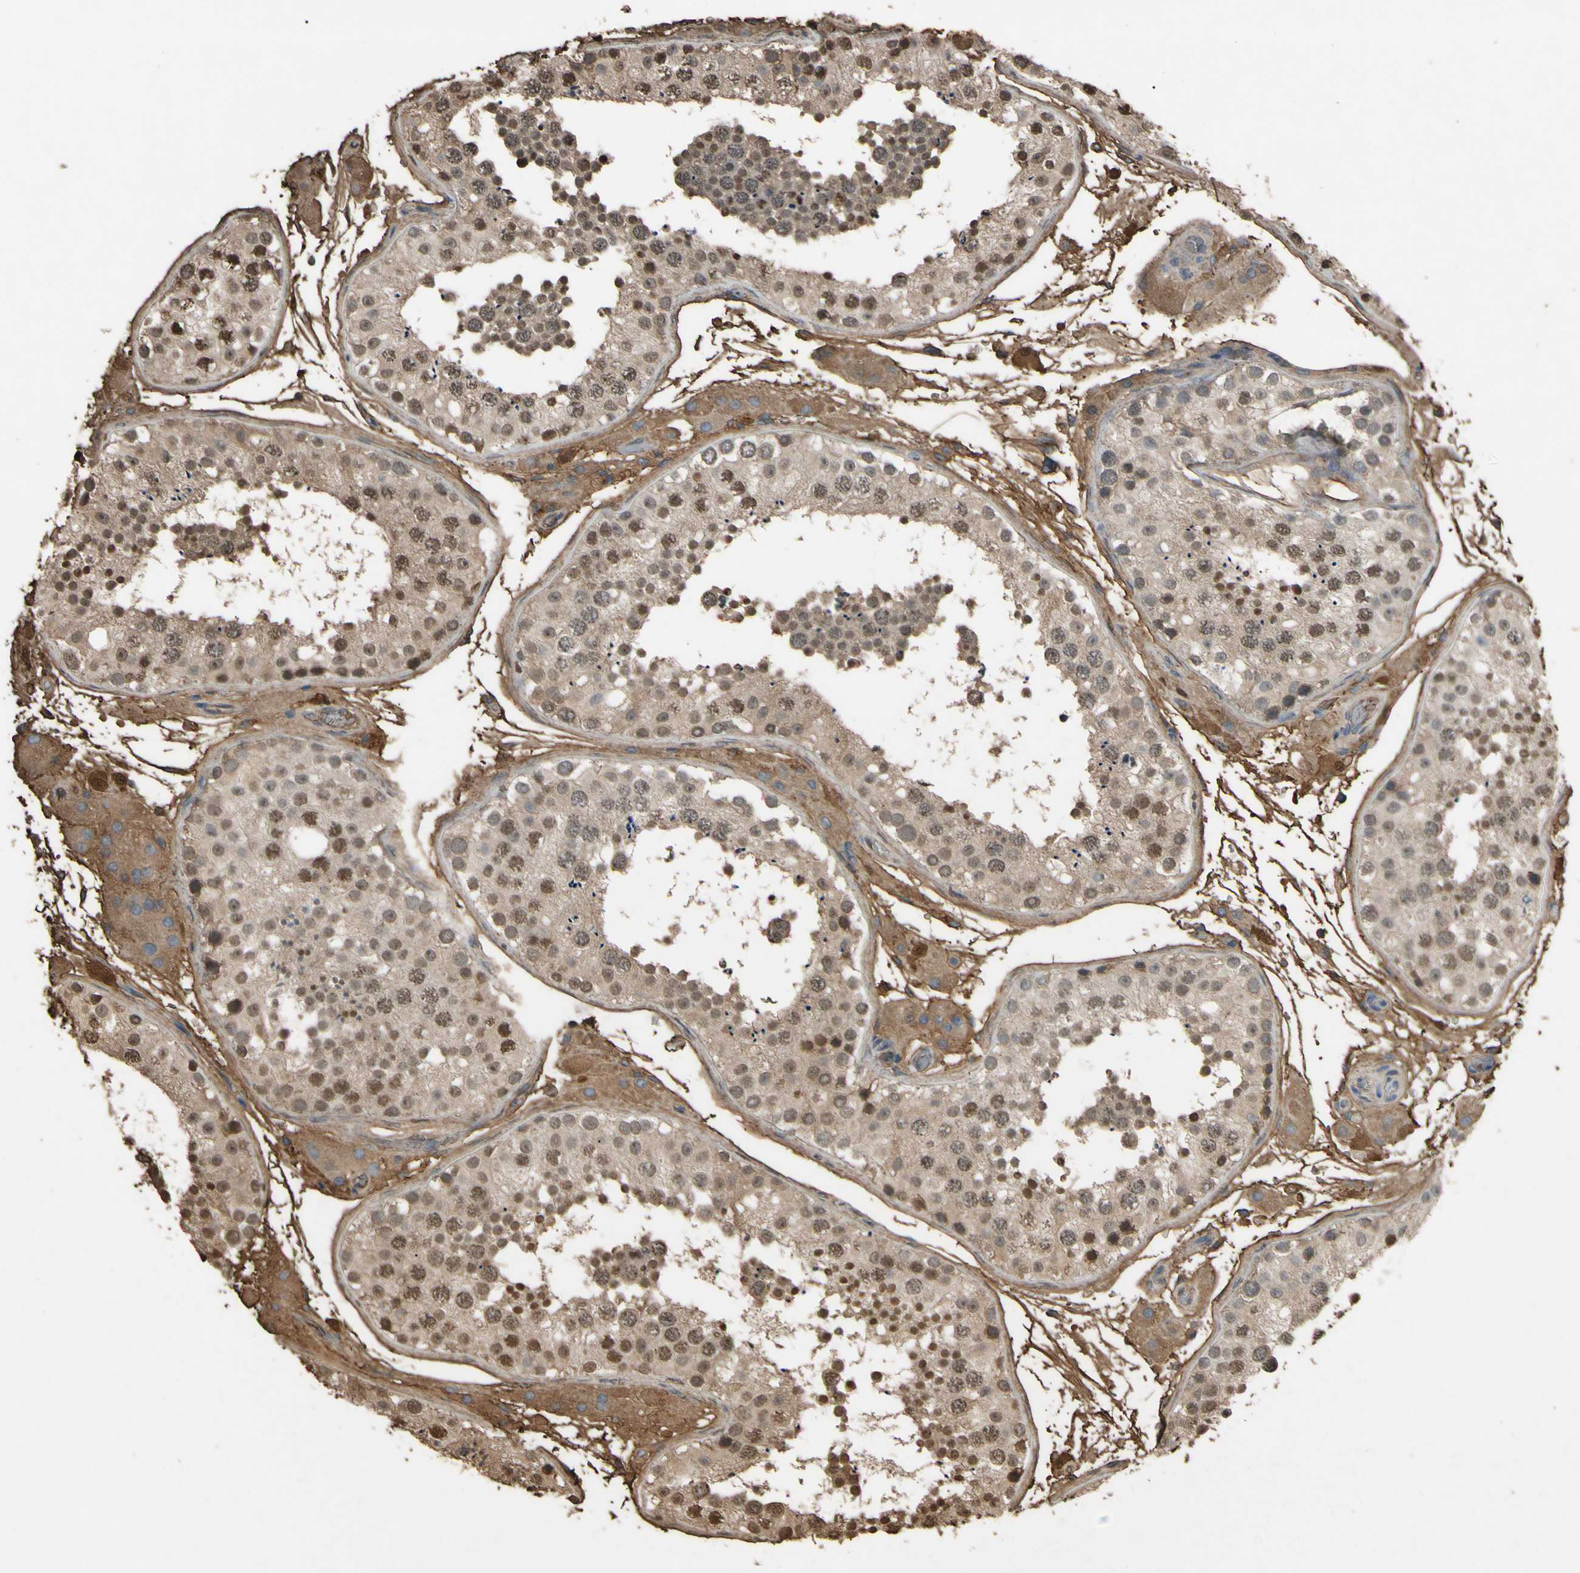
{"staining": {"intensity": "moderate", "quantity": "25%-75%", "location": "cytoplasmic/membranous,nuclear"}, "tissue": "testis", "cell_type": "Cells in seminiferous ducts", "image_type": "normal", "snomed": [{"axis": "morphology", "description": "Normal tissue, NOS"}, {"axis": "topography", "description": "Testis"}, {"axis": "topography", "description": "Epididymis"}], "caption": "The histopathology image reveals immunohistochemical staining of normal testis. There is moderate cytoplasmic/membranous,nuclear positivity is appreciated in about 25%-75% of cells in seminiferous ducts.", "gene": "PTGDS", "patient": {"sex": "male", "age": 26}}